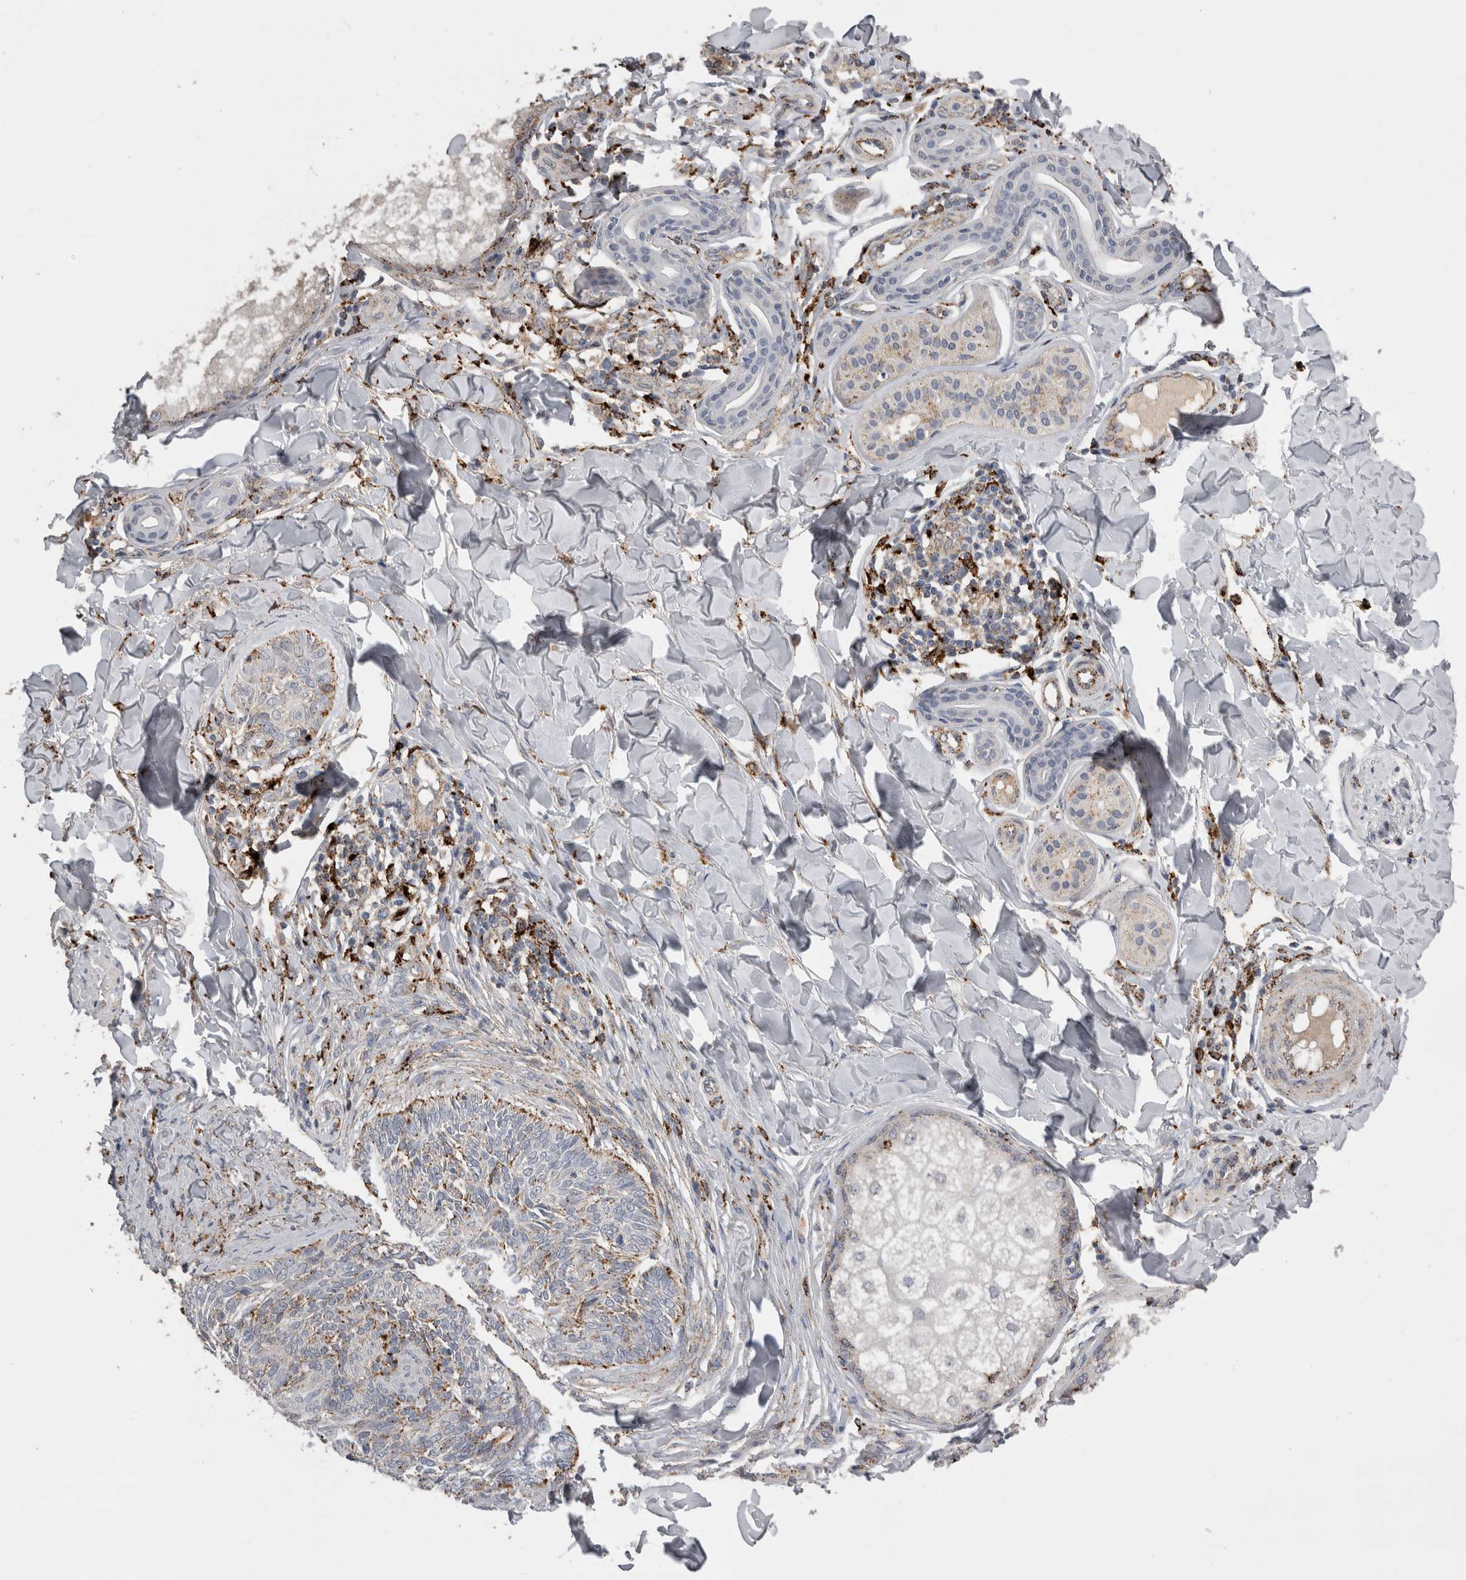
{"staining": {"intensity": "moderate", "quantity": "<25%", "location": "cytoplasmic/membranous"}, "tissue": "skin cancer", "cell_type": "Tumor cells", "image_type": "cancer", "snomed": [{"axis": "morphology", "description": "Basal cell carcinoma"}, {"axis": "topography", "description": "Skin"}], "caption": "Protein expression analysis of skin cancer (basal cell carcinoma) exhibits moderate cytoplasmic/membranous positivity in about <25% of tumor cells. The staining was performed using DAB (3,3'-diaminobenzidine), with brown indicating positive protein expression. Nuclei are stained blue with hematoxylin.", "gene": "CTSZ", "patient": {"sex": "male", "age": 43}}